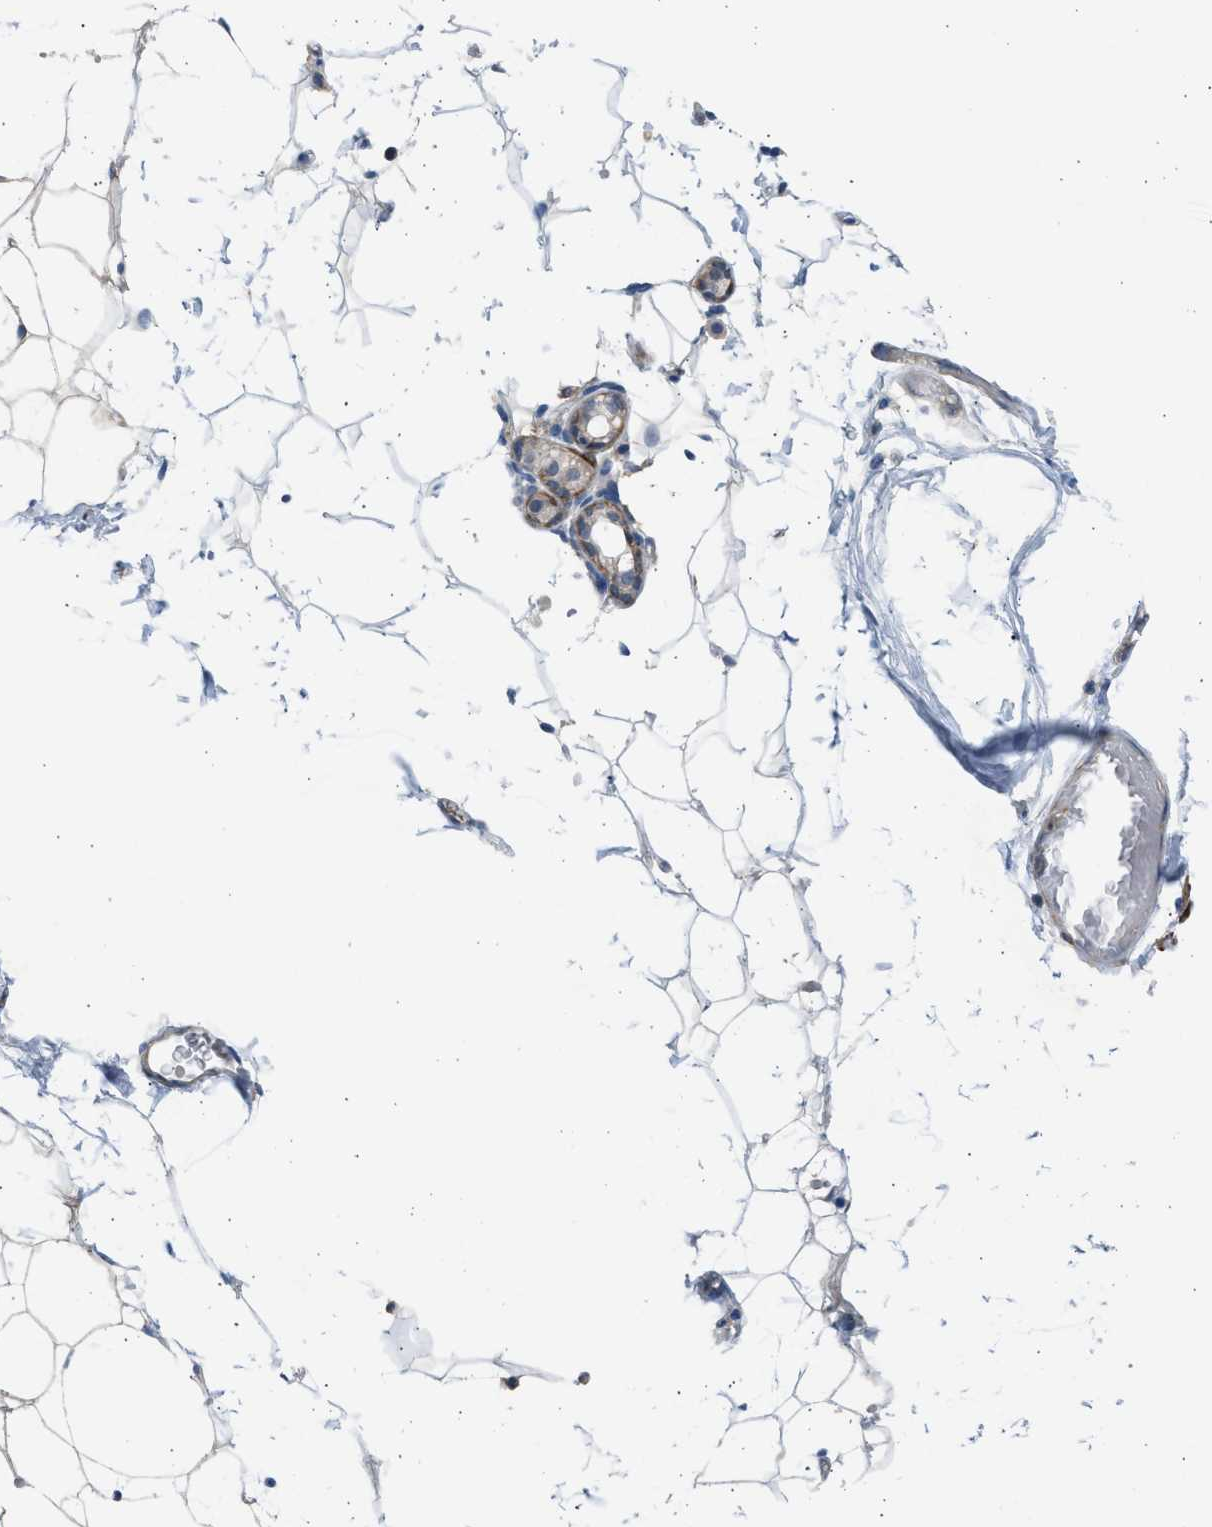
{"staining": {"intensity": "negative", "quantity": "none", "location": "none"}, "tissue": "adipose tissue", "cell_type": "Adipocytes", "image_type": "normal", "snomed": [{"axis": "morphology", "description": "Normal tissue, NOS"}, {"axis": "topography", "description": "Breast"}, {"axis": "topography", "description": "Soft tissue"}], "caption": "IHC of benign adipose tissue shows no positivity in adipocytes.", "gene": "PCNX3", "patient": {"sex": "female", "age": 75}}